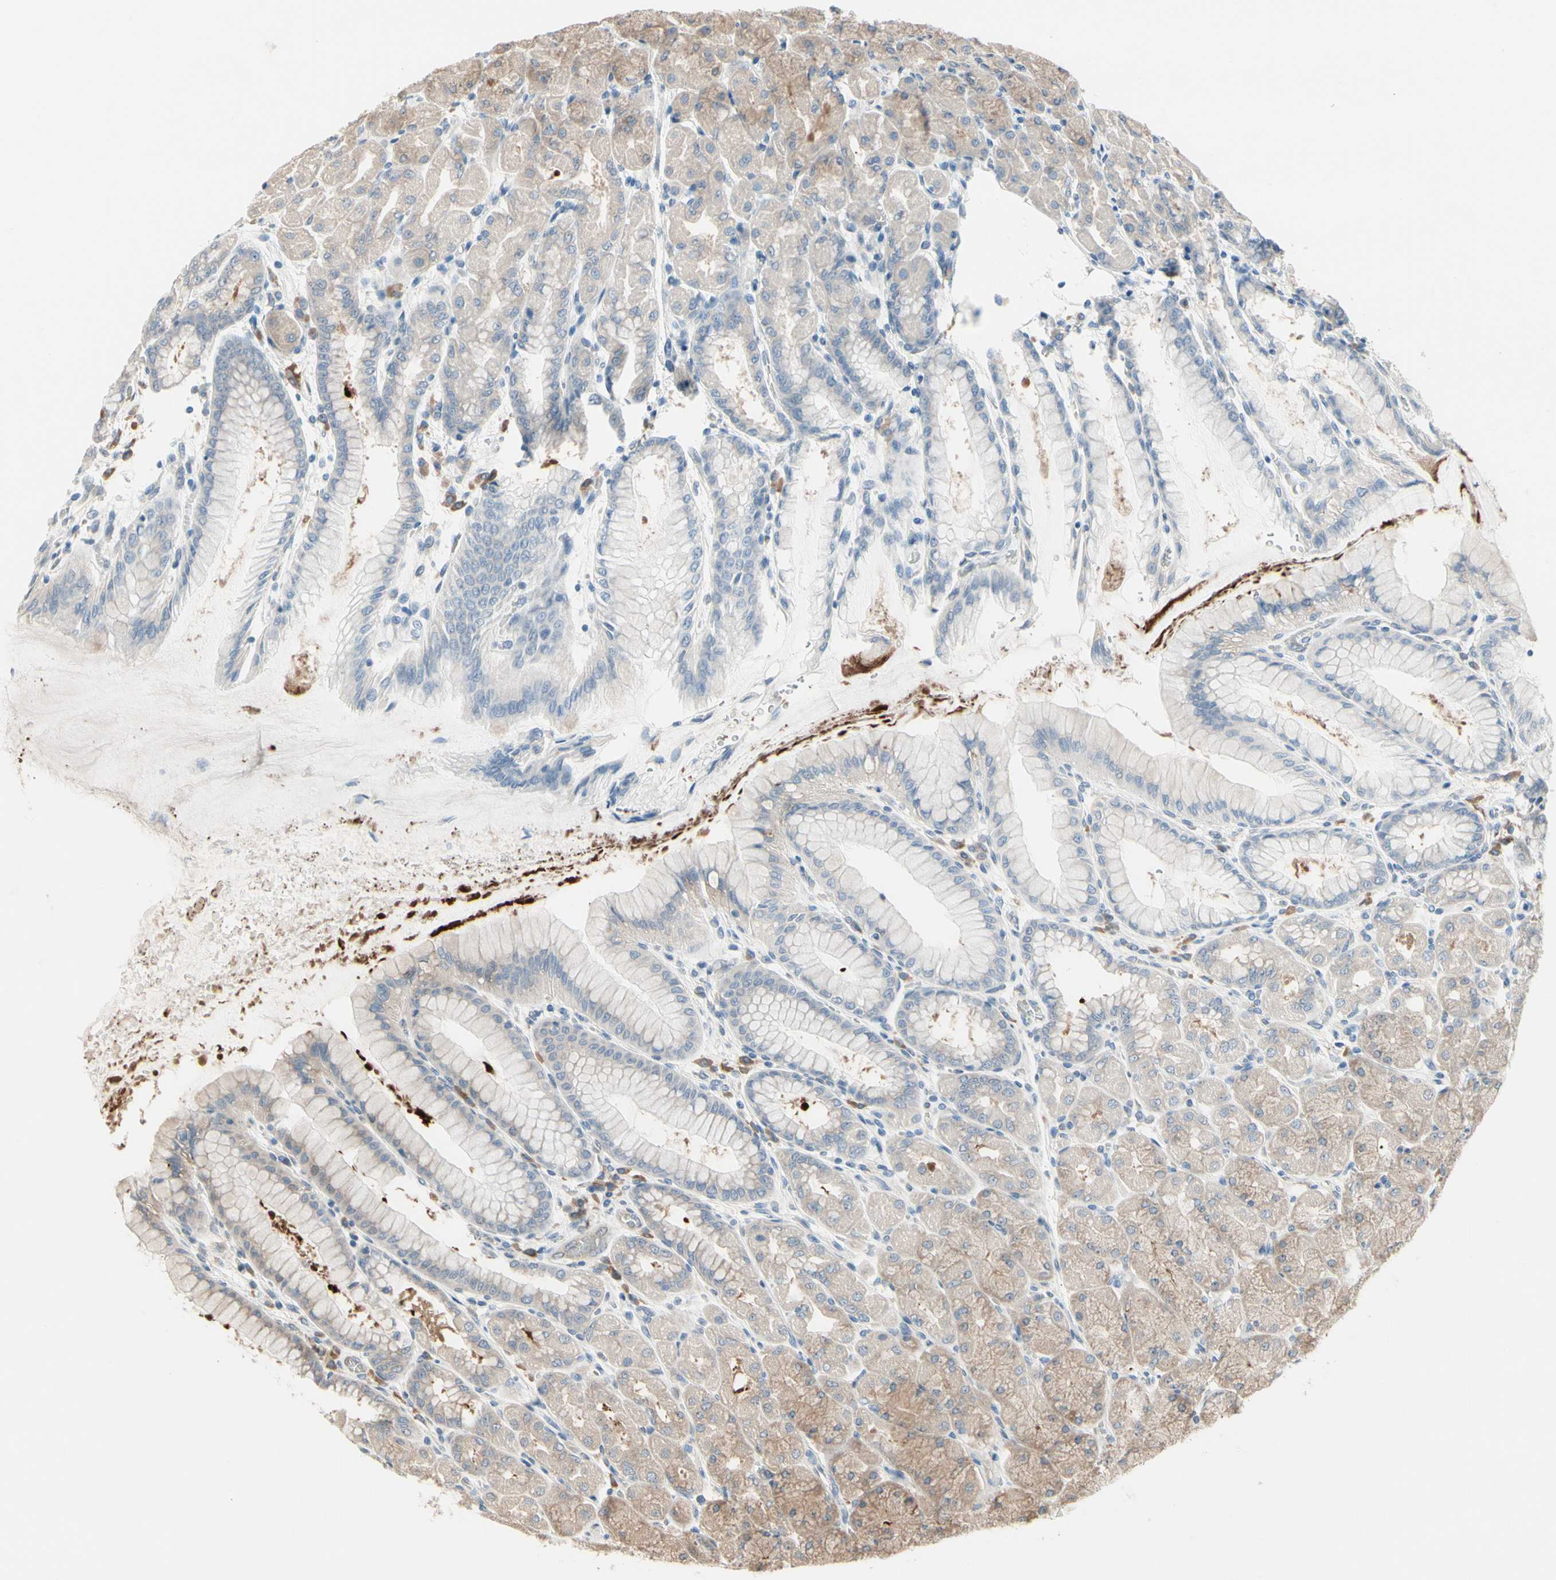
{"staining": {"intensity": "weak", "quantity": "25%-75%", "location": "cytoplasmic/membranous"}, "tissue": "stomach", "cell_type": "Glandular cells", "image_type": "normal", "snomed": [{"axis": "morphology", "description": "Normal tissue, NOS"}, {"axis": "topography", "description": "Stomach, upper"}], "caption": "Immunohistochemistry staining of benign stomach, which displays low levels of weak cytoplasmic/membranous expression in approximately 25%-75% of glandular cells indicating weak cytoplasmic/membranous protein expression. The staining was performed using DAB (3,3'-diaminobenzidine) (brown) for protein detection and nuclei were counterstained in hematoxylin (blue).", "gene": "SNX29", "patient": {"sex": "female", "age": 56}}